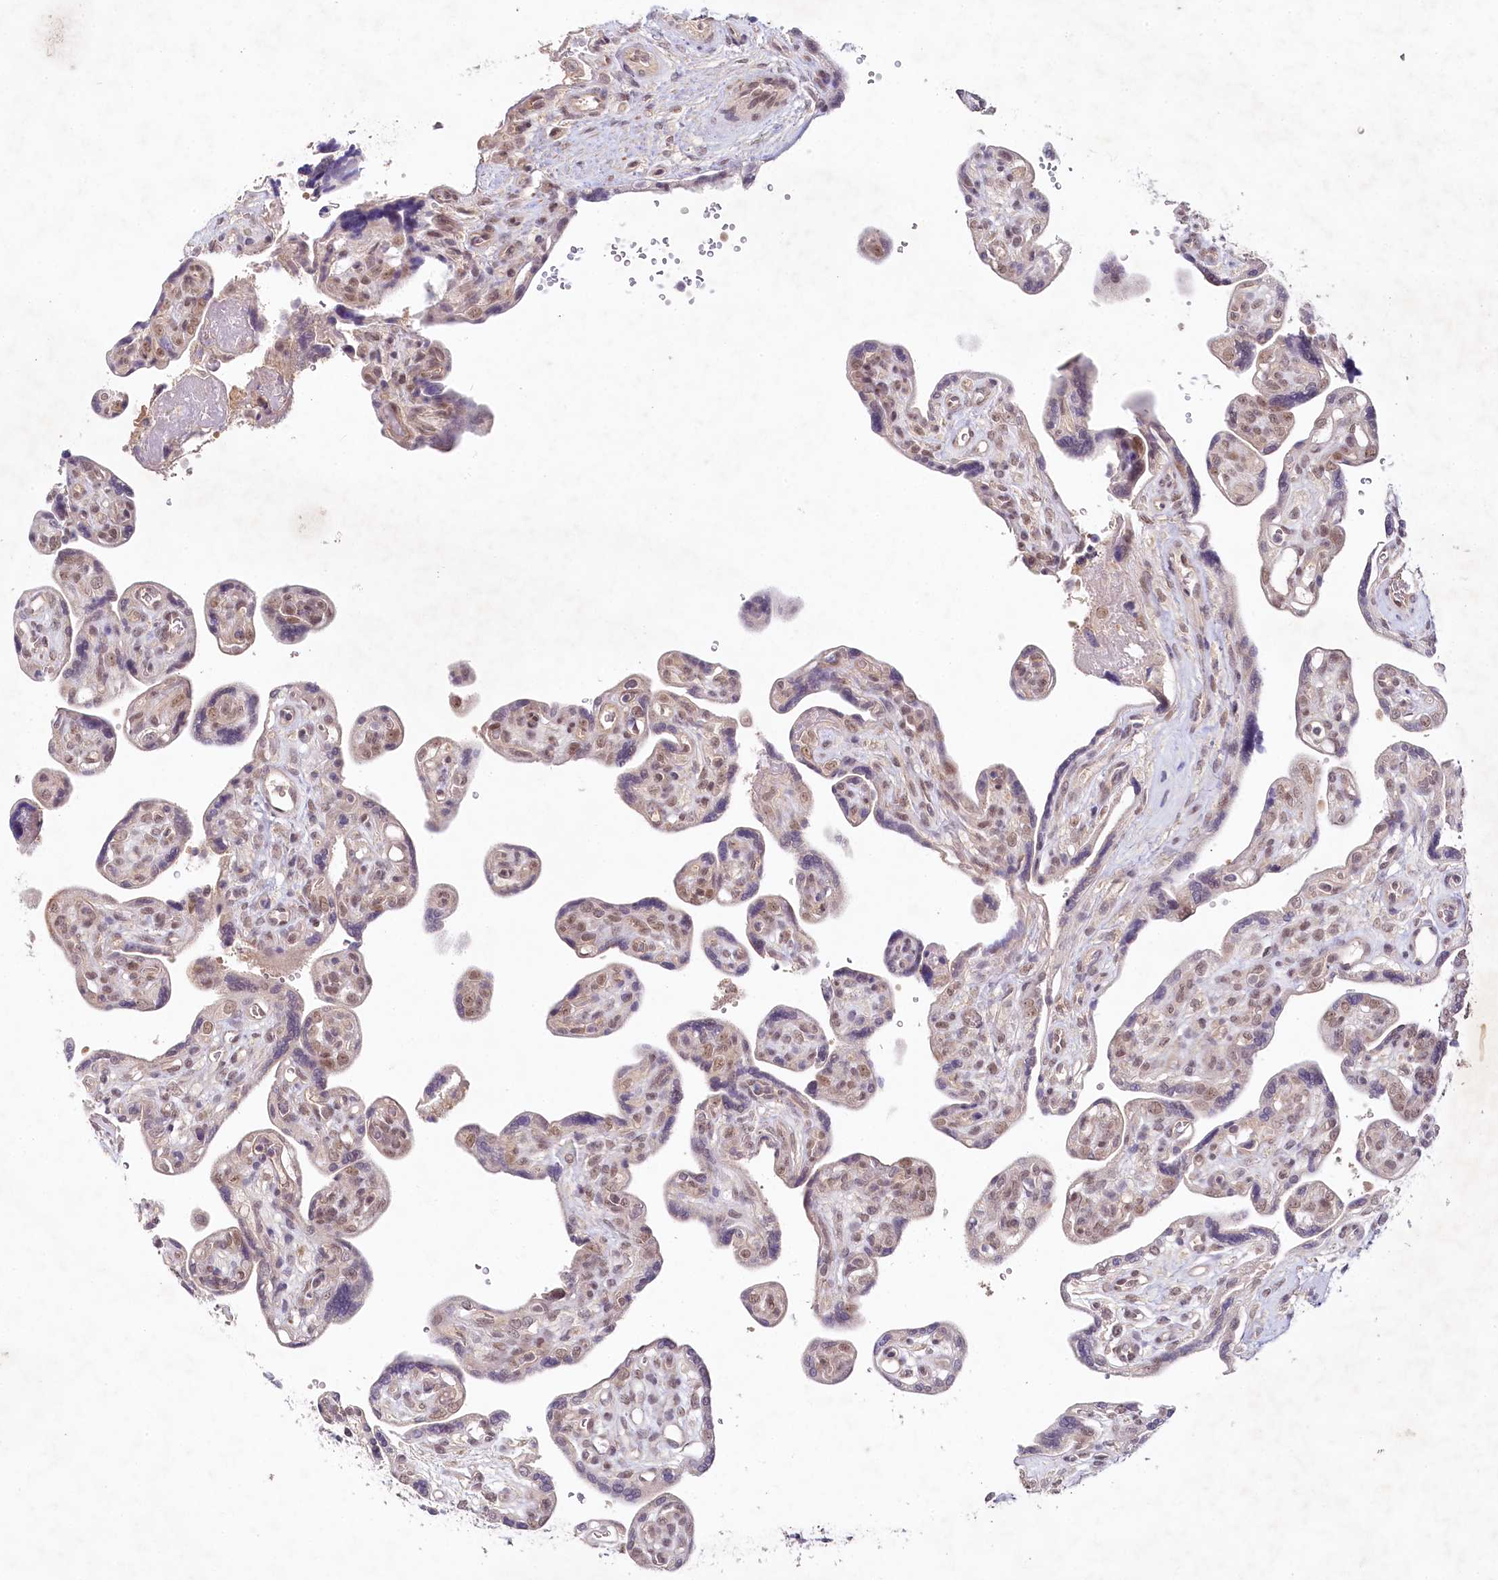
{"staining": {"intensity": "moderate", "quantity": "25%-75%", "location": "nuclear"}, "tissue": "placenta", "cell_type": "Trophoblastic cells", "image_type": "normal", "snomed": [{"axis": "morphology", "description": "Normal tissue, NOS"}, {"axis": "topography", "description": "Placenta"}], "caption": "Immunohistochemistry (IHC) staining of normal placenta, which shows medium levels of moderate nuclear positivity in approximately 25%-75% of trophoblastic cells indicating moderate nuclear protein positivity. The staining was performed using DAB (brown) for protein detection and nuclei were counterstained in hematoxylin (blue).", "gene": "AMTN", "patient": {"sex": "female", "age": 39}}